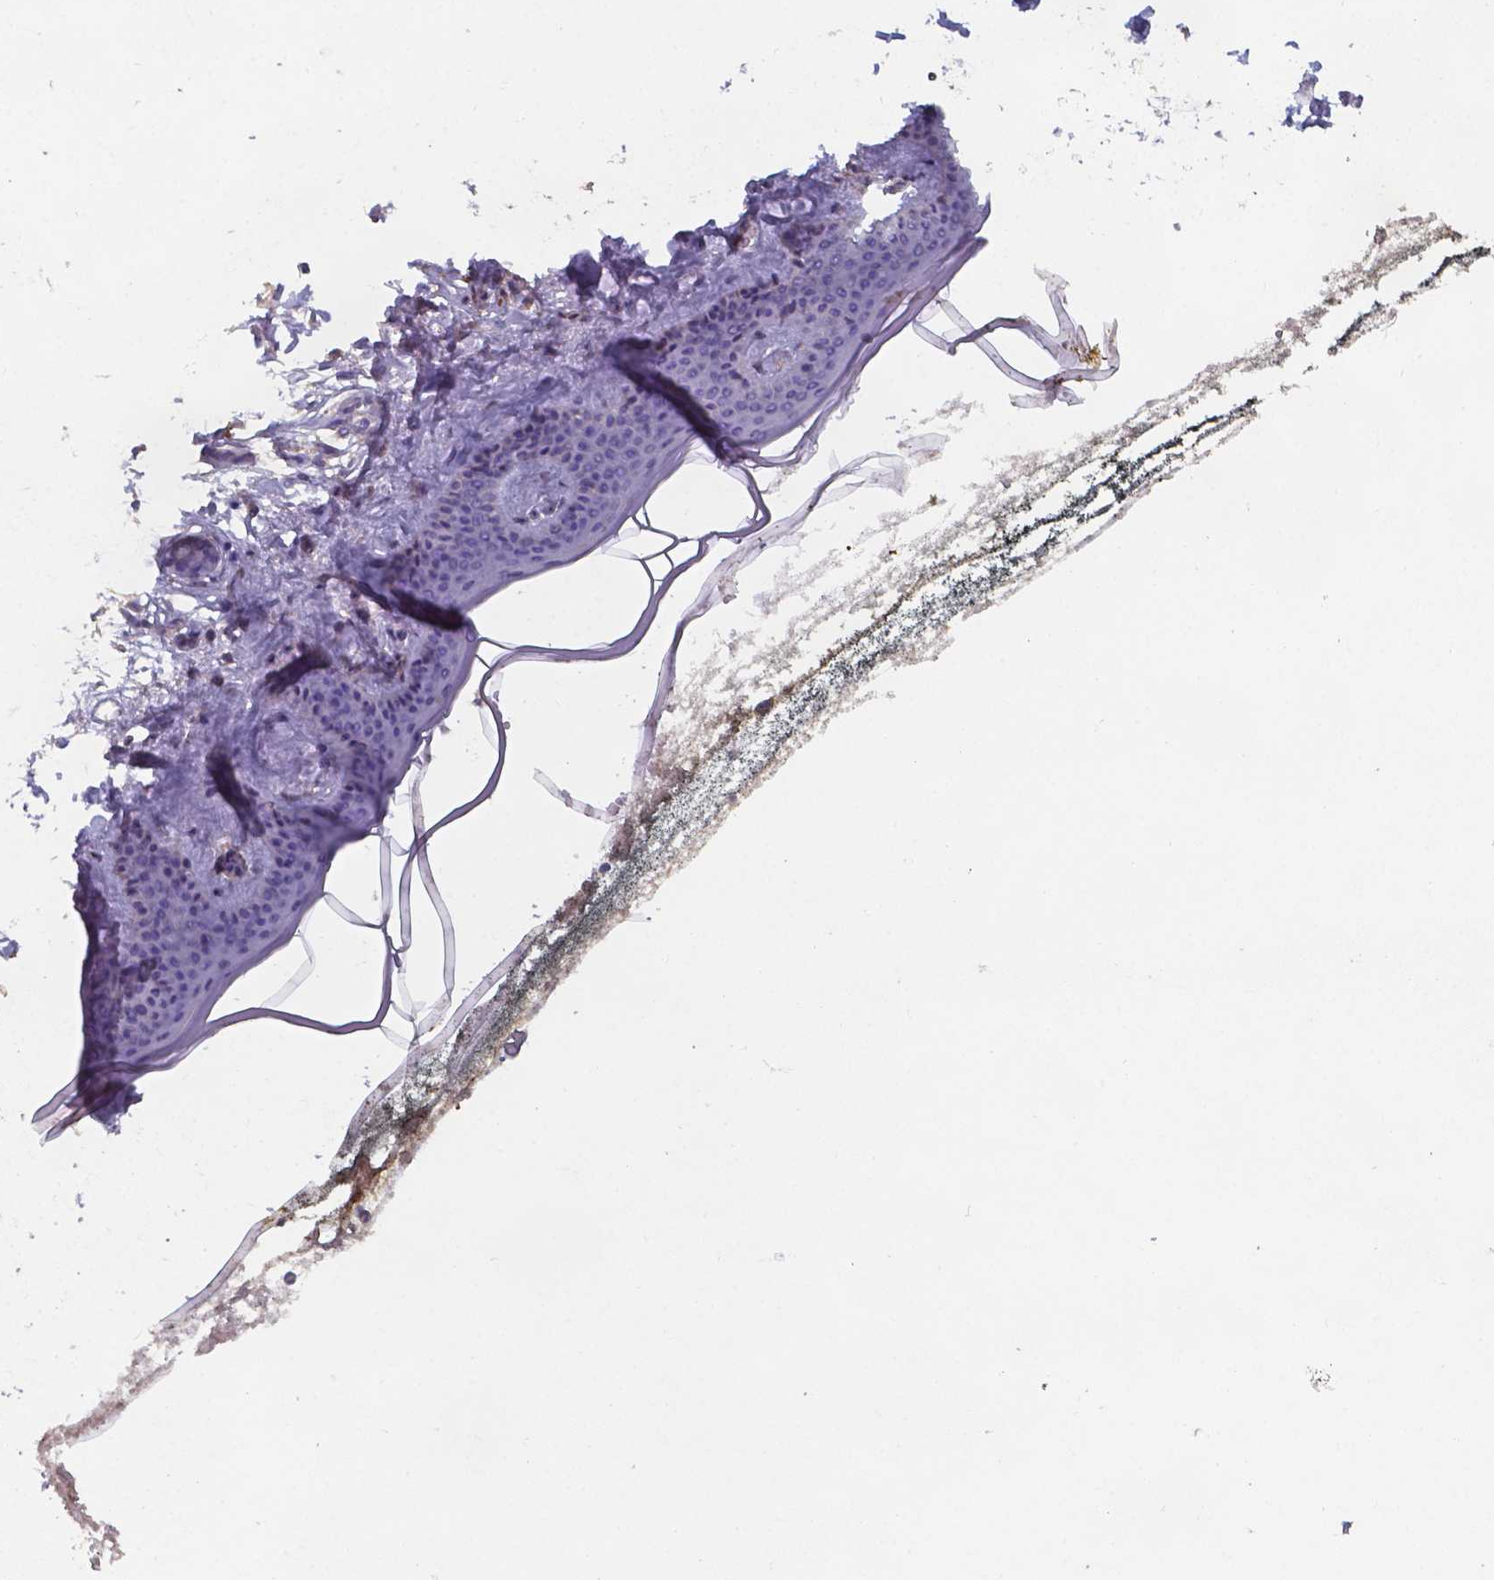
{"staining": {"intensity": "negative", "quantity": "none", "location": "none"}, "tissue": "skin", "cell_type": "Fibroblasts", "image_type": "normal", "snomed": [{"axis": "morphology", "description": "Normal tissue, NOS"}, {"axis": "topography", "description": "Skin"}], "caption": "IHC image of unremarkable human skin stained for a protein (brown), which exhibits no staining in fibroblasts.", "gene": "FOXJ1", "patient": {"sex": "female", "age": 34}}